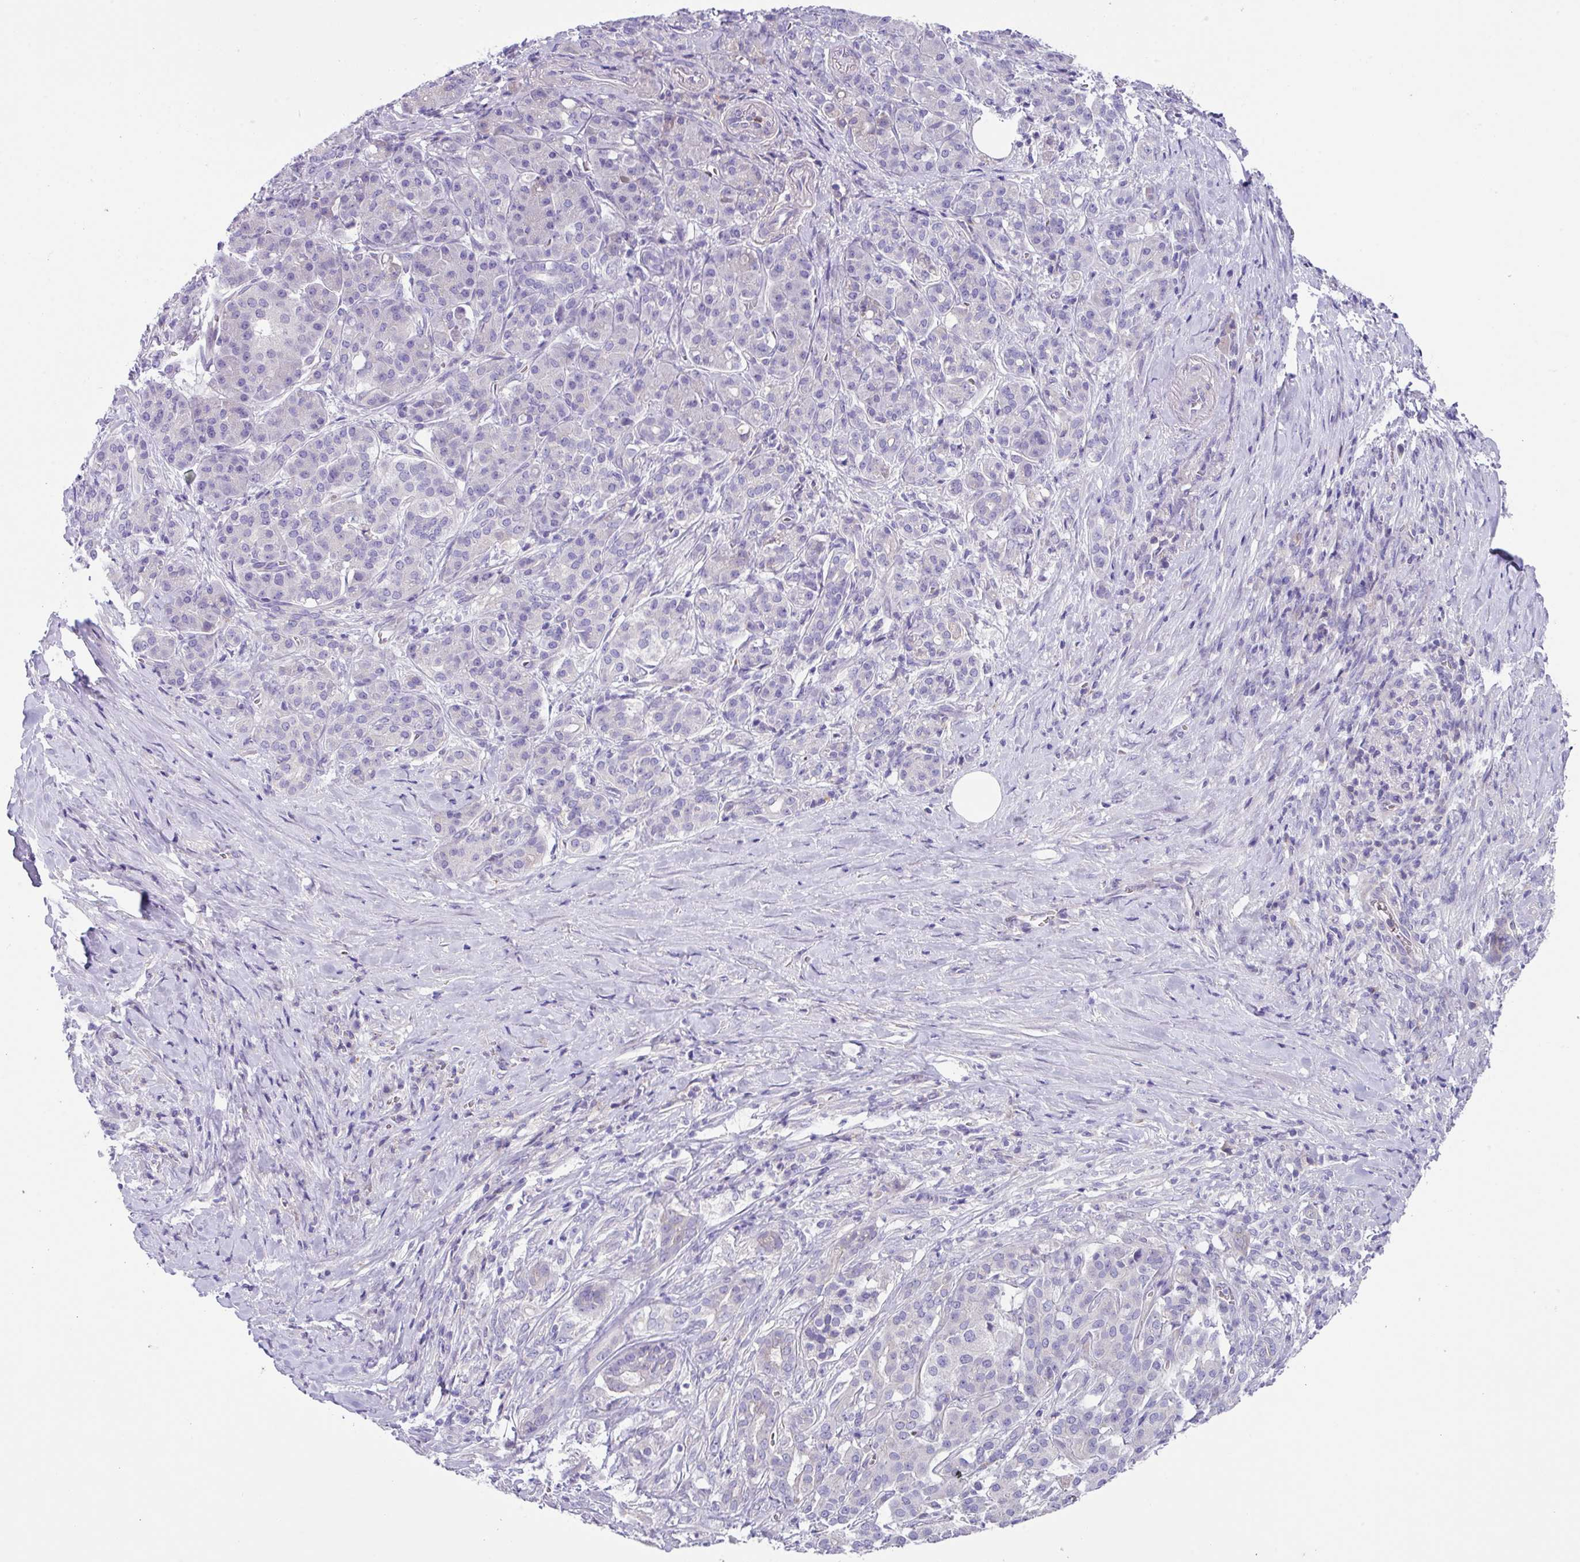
{"staining": {"intensity": "negative", "quantity": "none", "location": "none"}, "tissue": "pancreatic cancer", "cell_type": "Tumor cells", "image_type": "cancer", "snomed": [{"axis": "morphology", "description": "Adenocarcinoma, NOS"}, {"axis": "topography", "description": "Pancreas"}], "caption": "The photomicrograph demonstrates no significant staining in tumor cells of adenocarcinoma (pancreatic).", "gene": "DNAL1", "patient": {"sex": "male", "age": 57}}